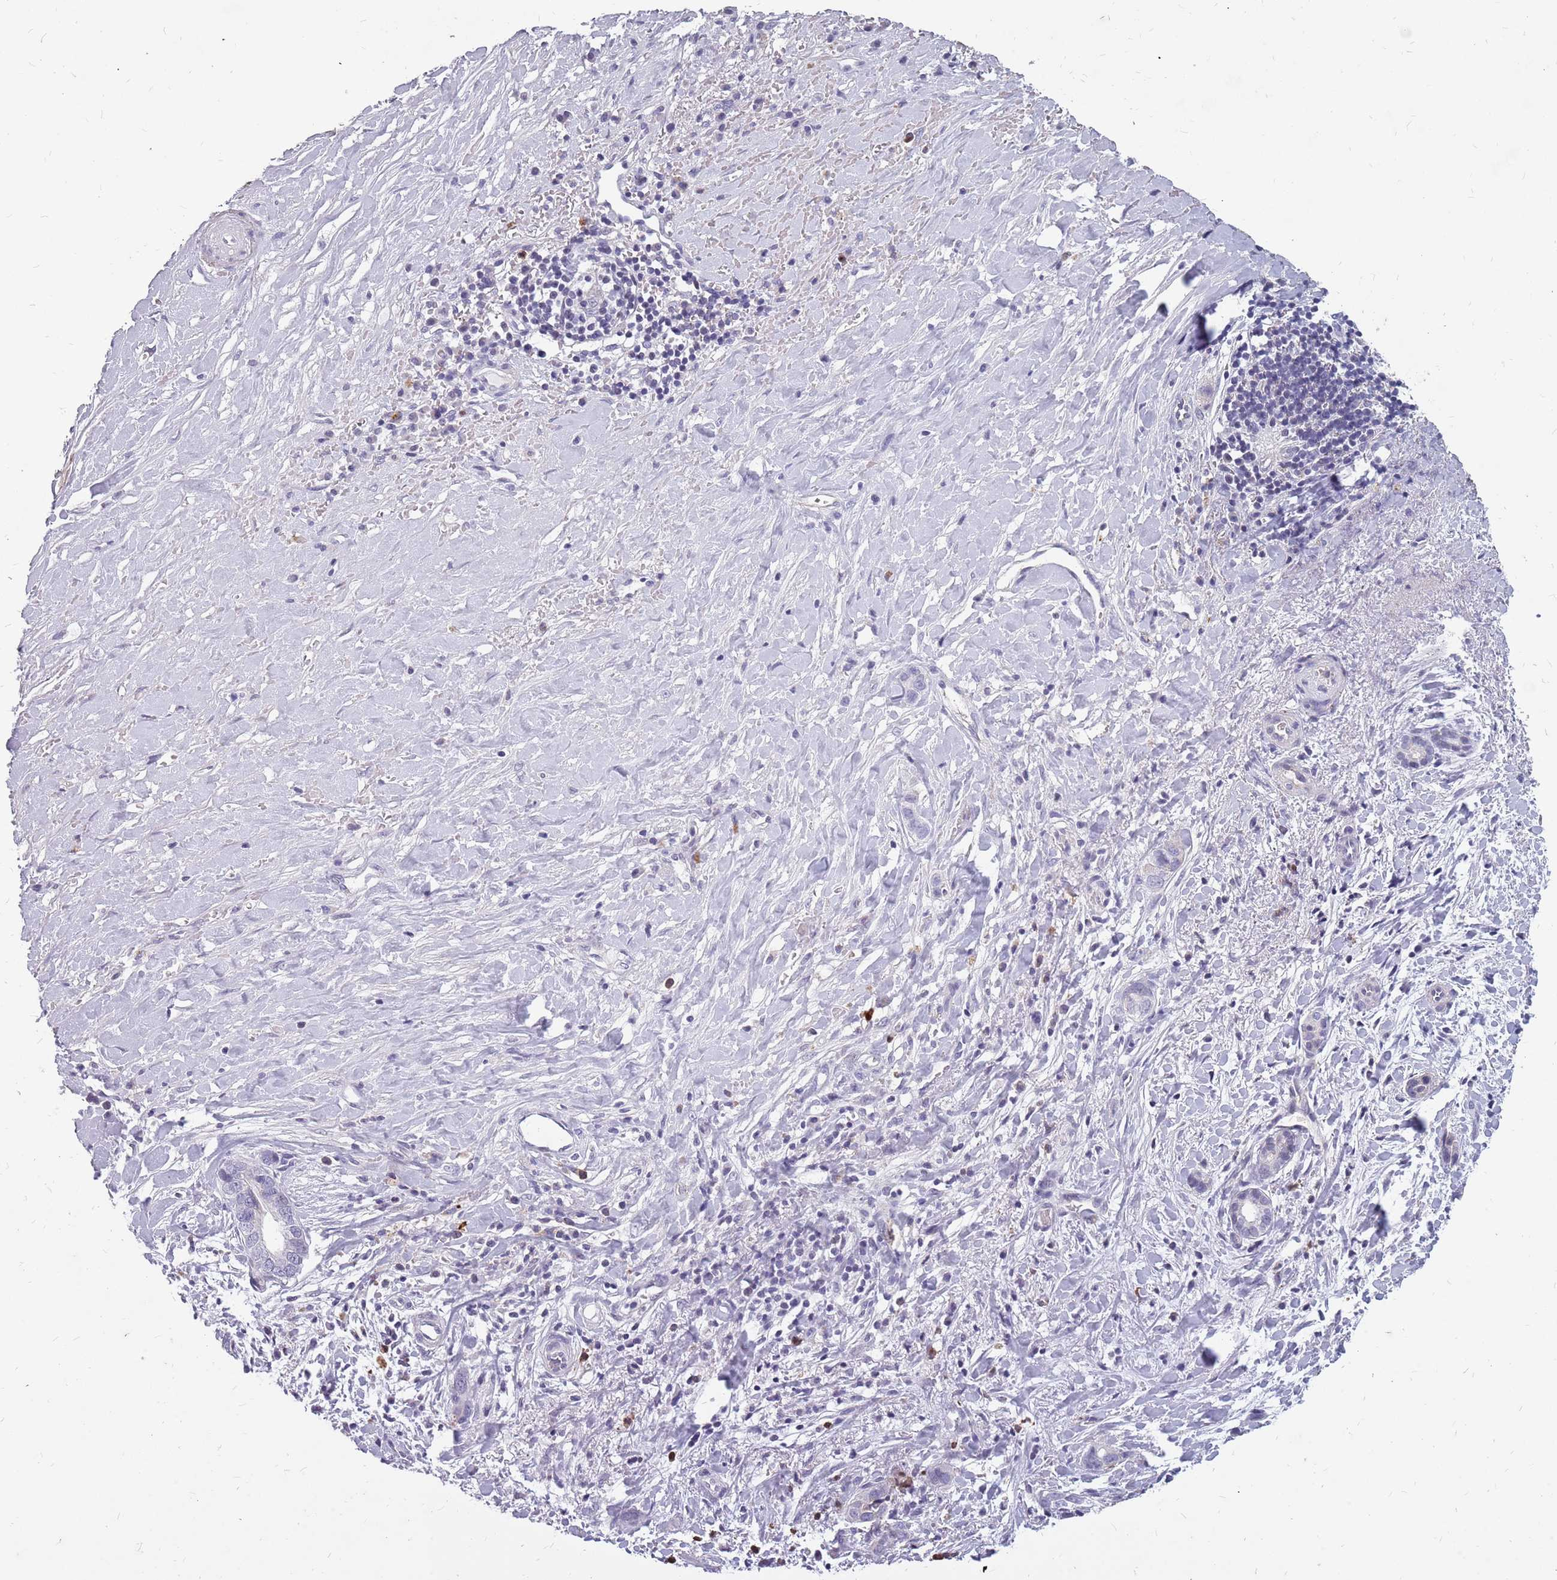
{"staining": {"intensity": "negative", "quantity": "none", "location": "none"}, "tissue": "liver cancer", "cell_type": "Tumor cells", "image_type": "cancer", "snomed": [{"axis": "morphology", "description": "Cholangiocarcinoma"}, {"axis": "topography", "description": "Liver"}], "caption": "Tumor cells show no significant positivity in liver cancer. Brightfield microscopy of IHC stained with DAB (brown) and hematoxylin (blue), captured at high magnification.", "gene": "NEK6", "patient": {"sex": "female", "age": 79}}